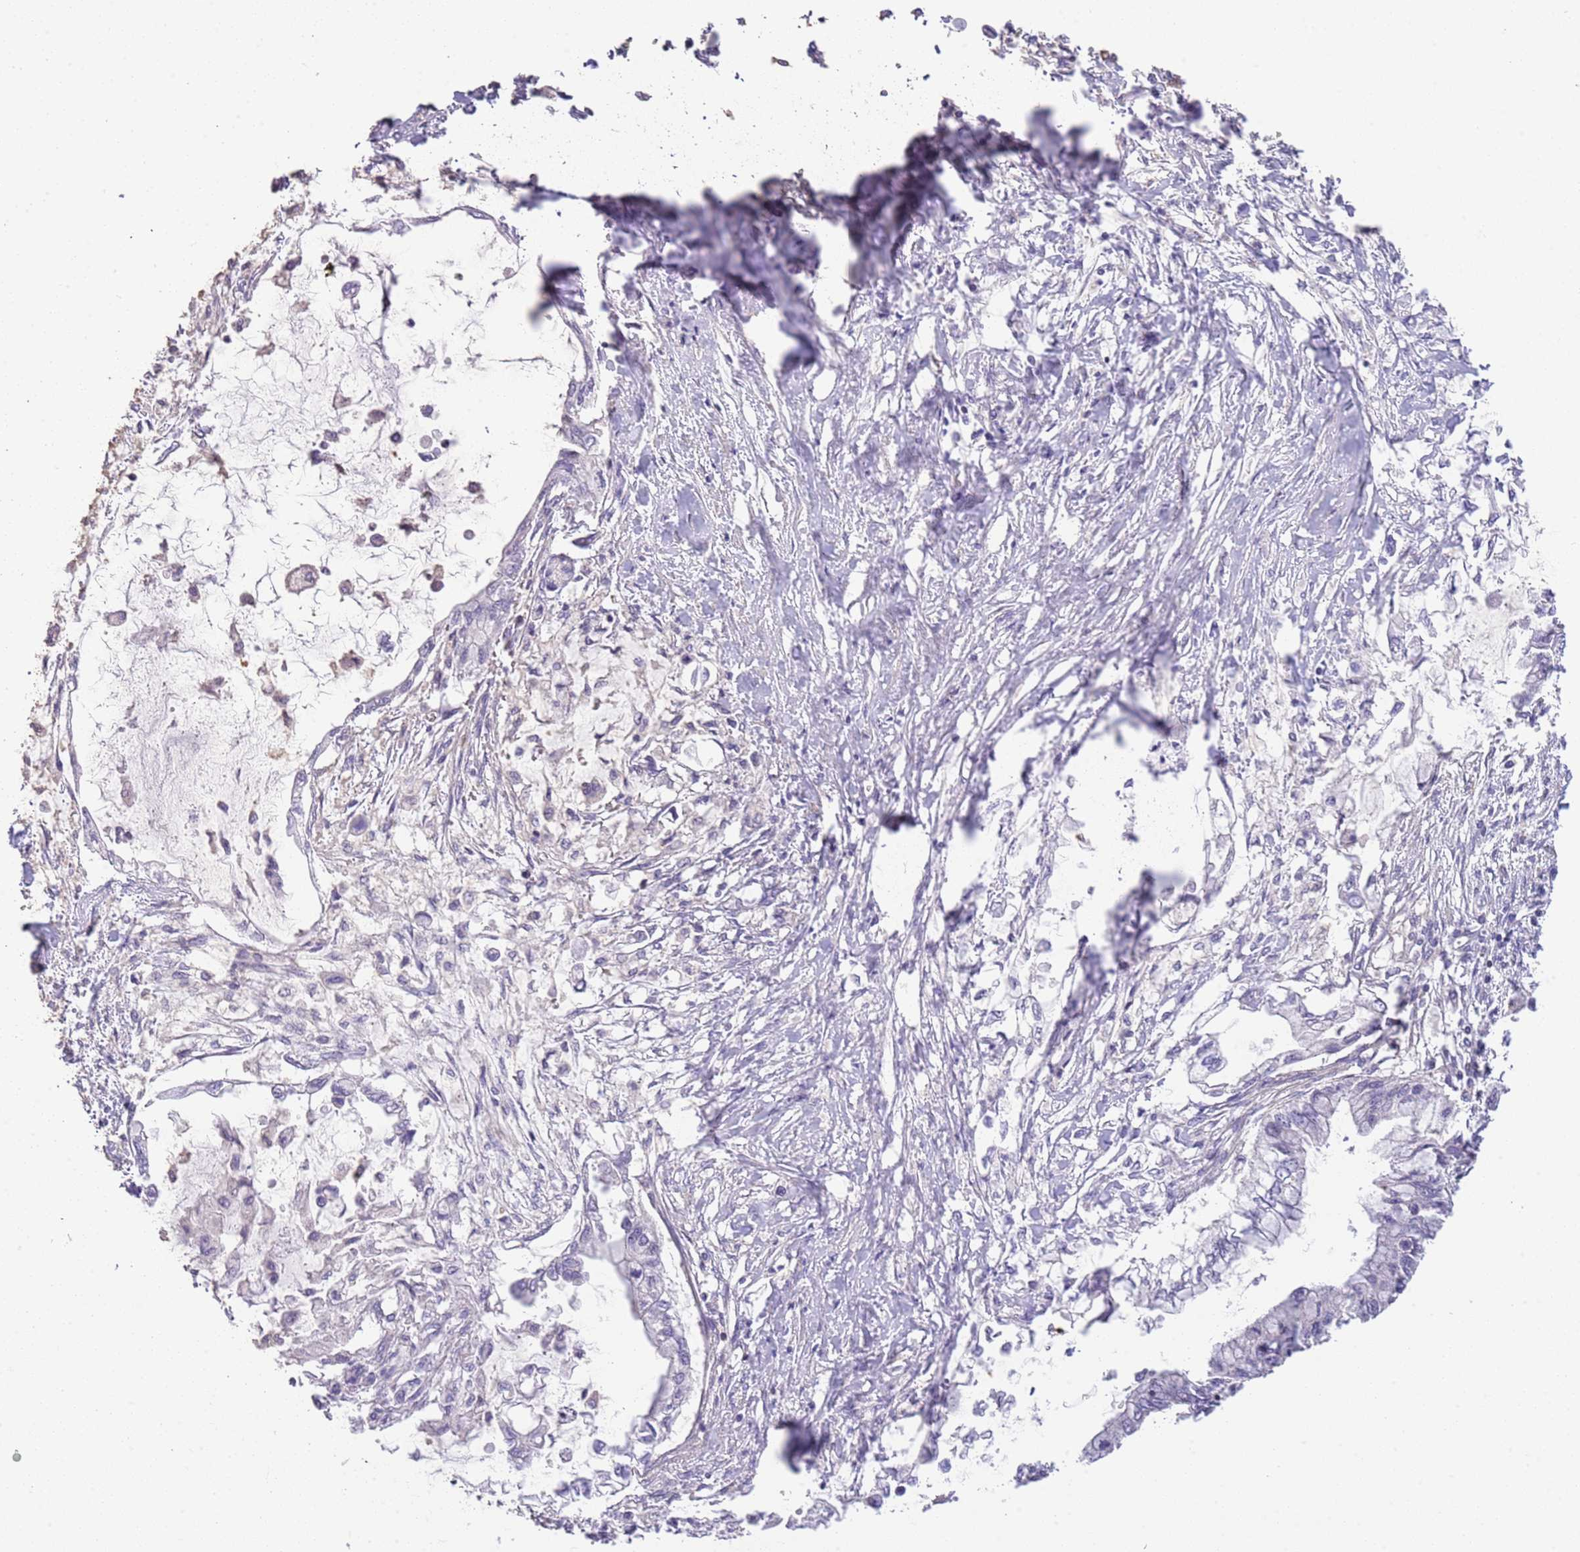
{"staining": {"intensity": "negative", "quantity": "none", "location": "none"}, "tissue": "pancreatic cancer", "cell_type": "Tumor cells", "image_type": "cancer", "snomed": [{"axis": "morphology", "description": "Adenocarcinoma, NOS"}, {"axis": "topography", "description": "Pancreas"}], "caption": "There is no significant staining in tumor cells of pancreatic cancer (adenocarcinoma). Nuclei are stained in blue.", "gene": "ADTRP", "patient": {"sex": "male", "age": 48}}